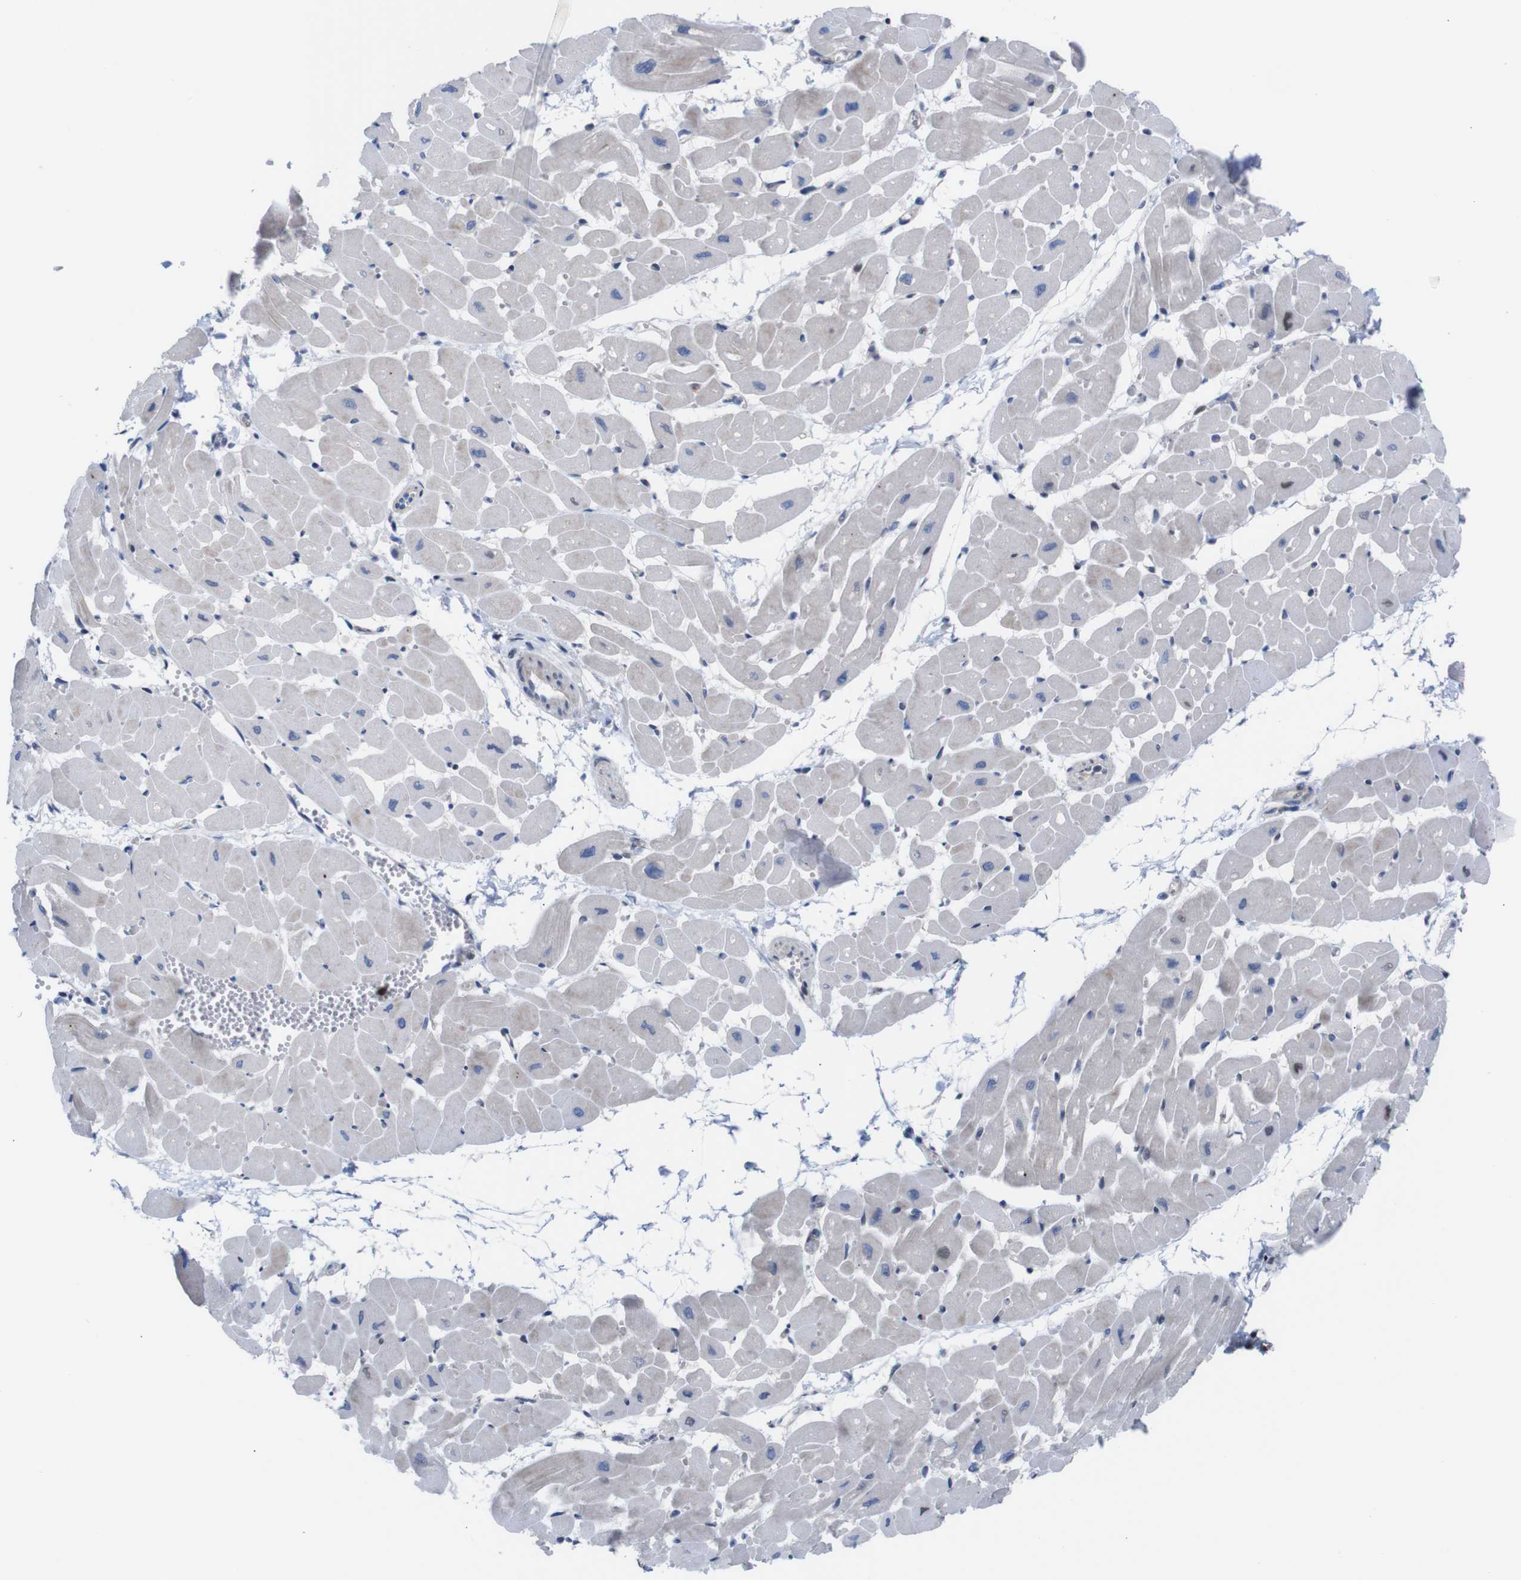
{"staining": {"intensity": "negative", "quantity": "none", "location": "none"}, "tissue": "heart muscle", "cell_type": "Cardiomyocytes", "image_type": "normal", "snomed": [{"axis": "morphology", "description": "Normal tissue, NOS"}, {"axis": "topography", "description": "Heart"}], "caption": "A high-resolution histopathology image shows immunohistochemistry (IHC) staining of normal heart muscle, which reveals no significant staining in cardiomyocytes. (Immunohistochemistry (ihc), brightfield microscopy, high magnification).", "gene": "PTPN1", "patient": {"sex": "male", "age": 45}}